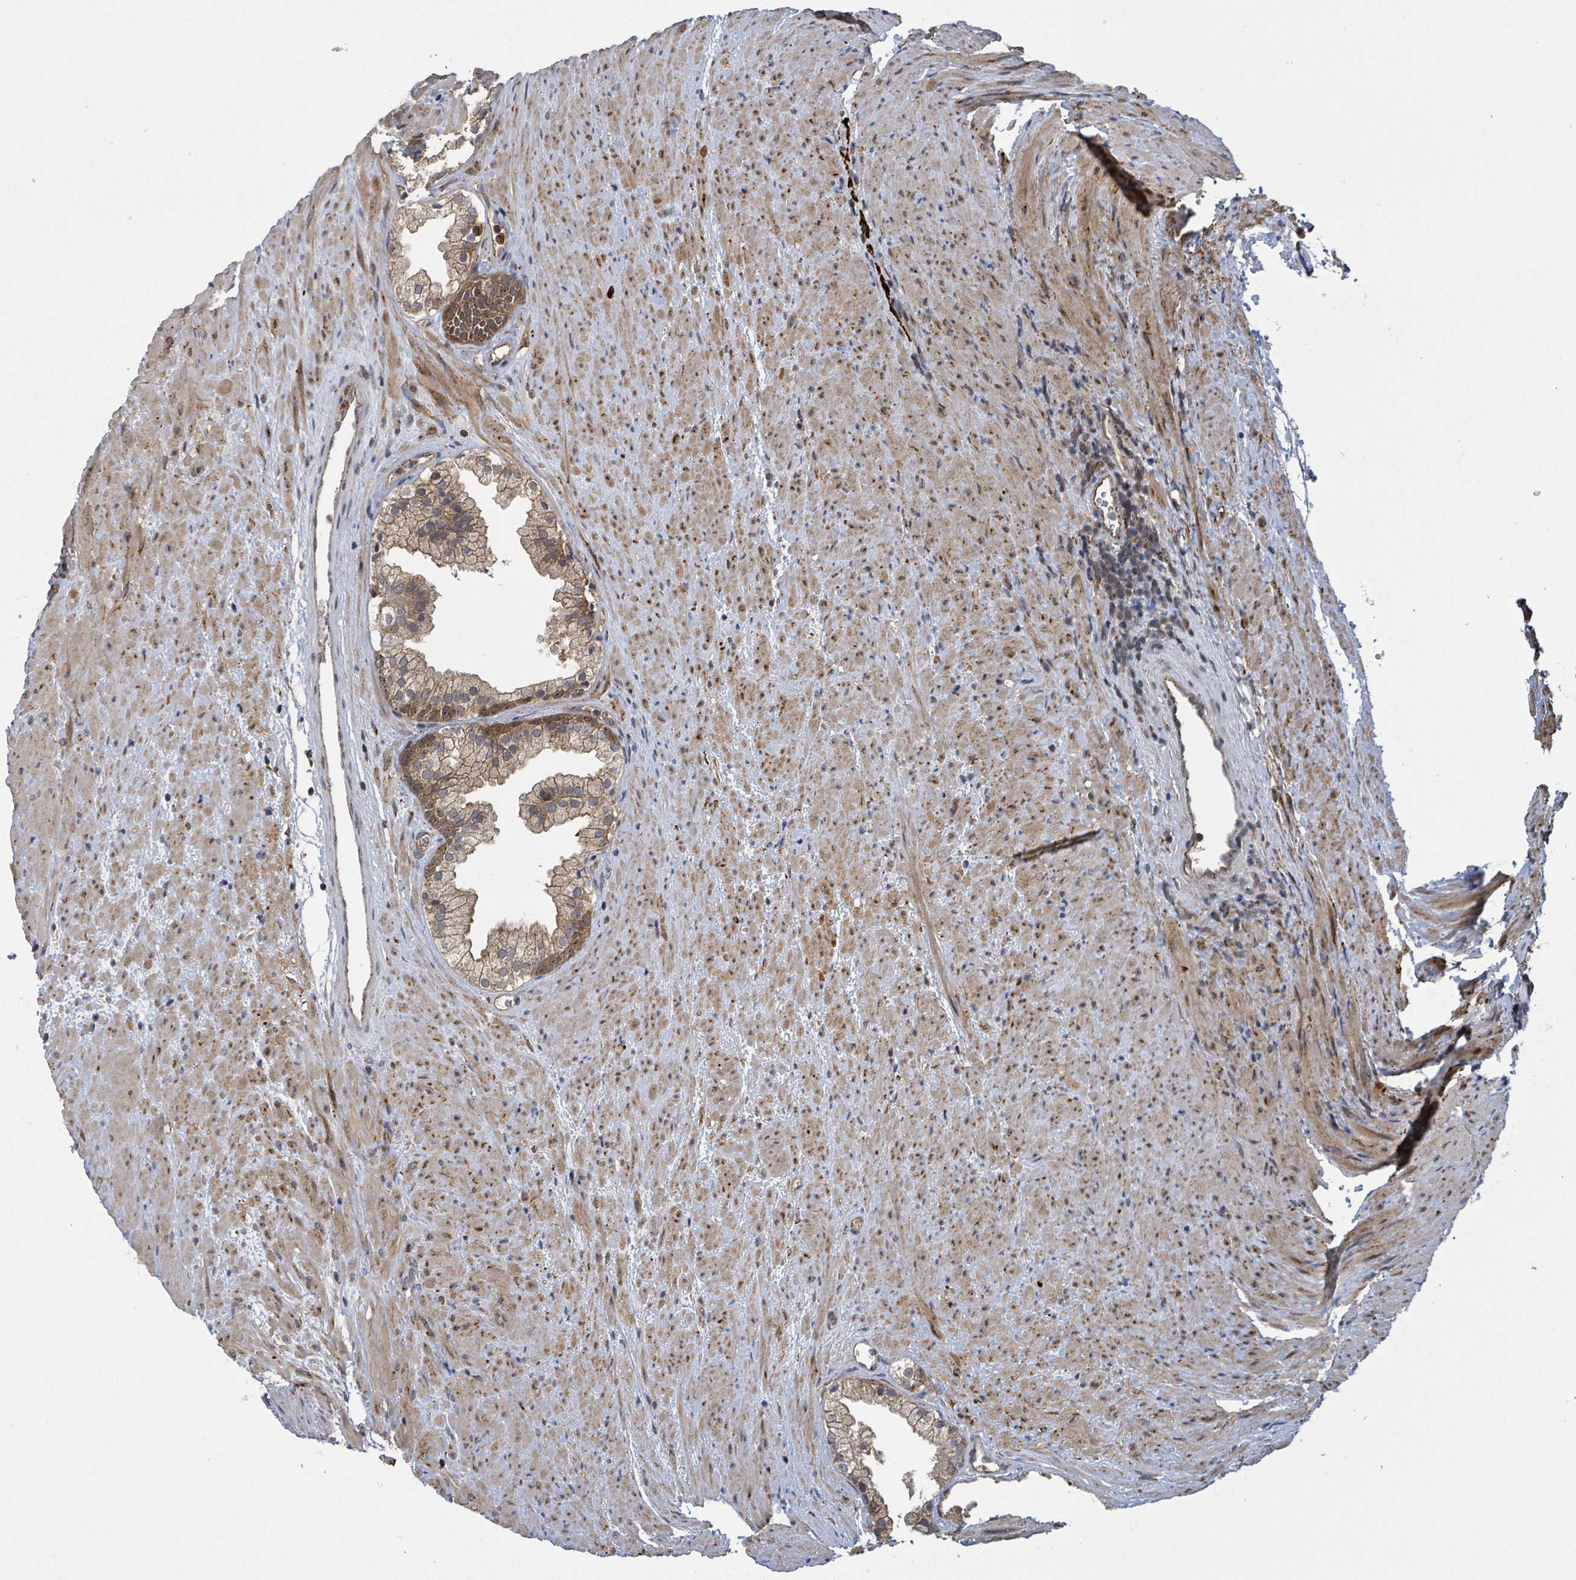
{"staining": {"intensity": "moderate", "quantity": ">75%", "location": "cytoplasmic/membranous"}, "tissue": "prostate", "cell_type": "Glandular cells", "image_type": "normal", "snomed": [{"axis": "morphology", "description": "Normal tissue, NOS"}, {"axis": "topography", "description": "Prostate"}], "caption": "Immunohistochemical staining of benign human prostate shows moderate cytoplasmic/membranous protein expression in approximately >75% of glandular cells. (Brightfield microscopy of DAB IHC at high magnification).", "gene": "CCDC121", "patient": {"sex": "male", "age": 76}}